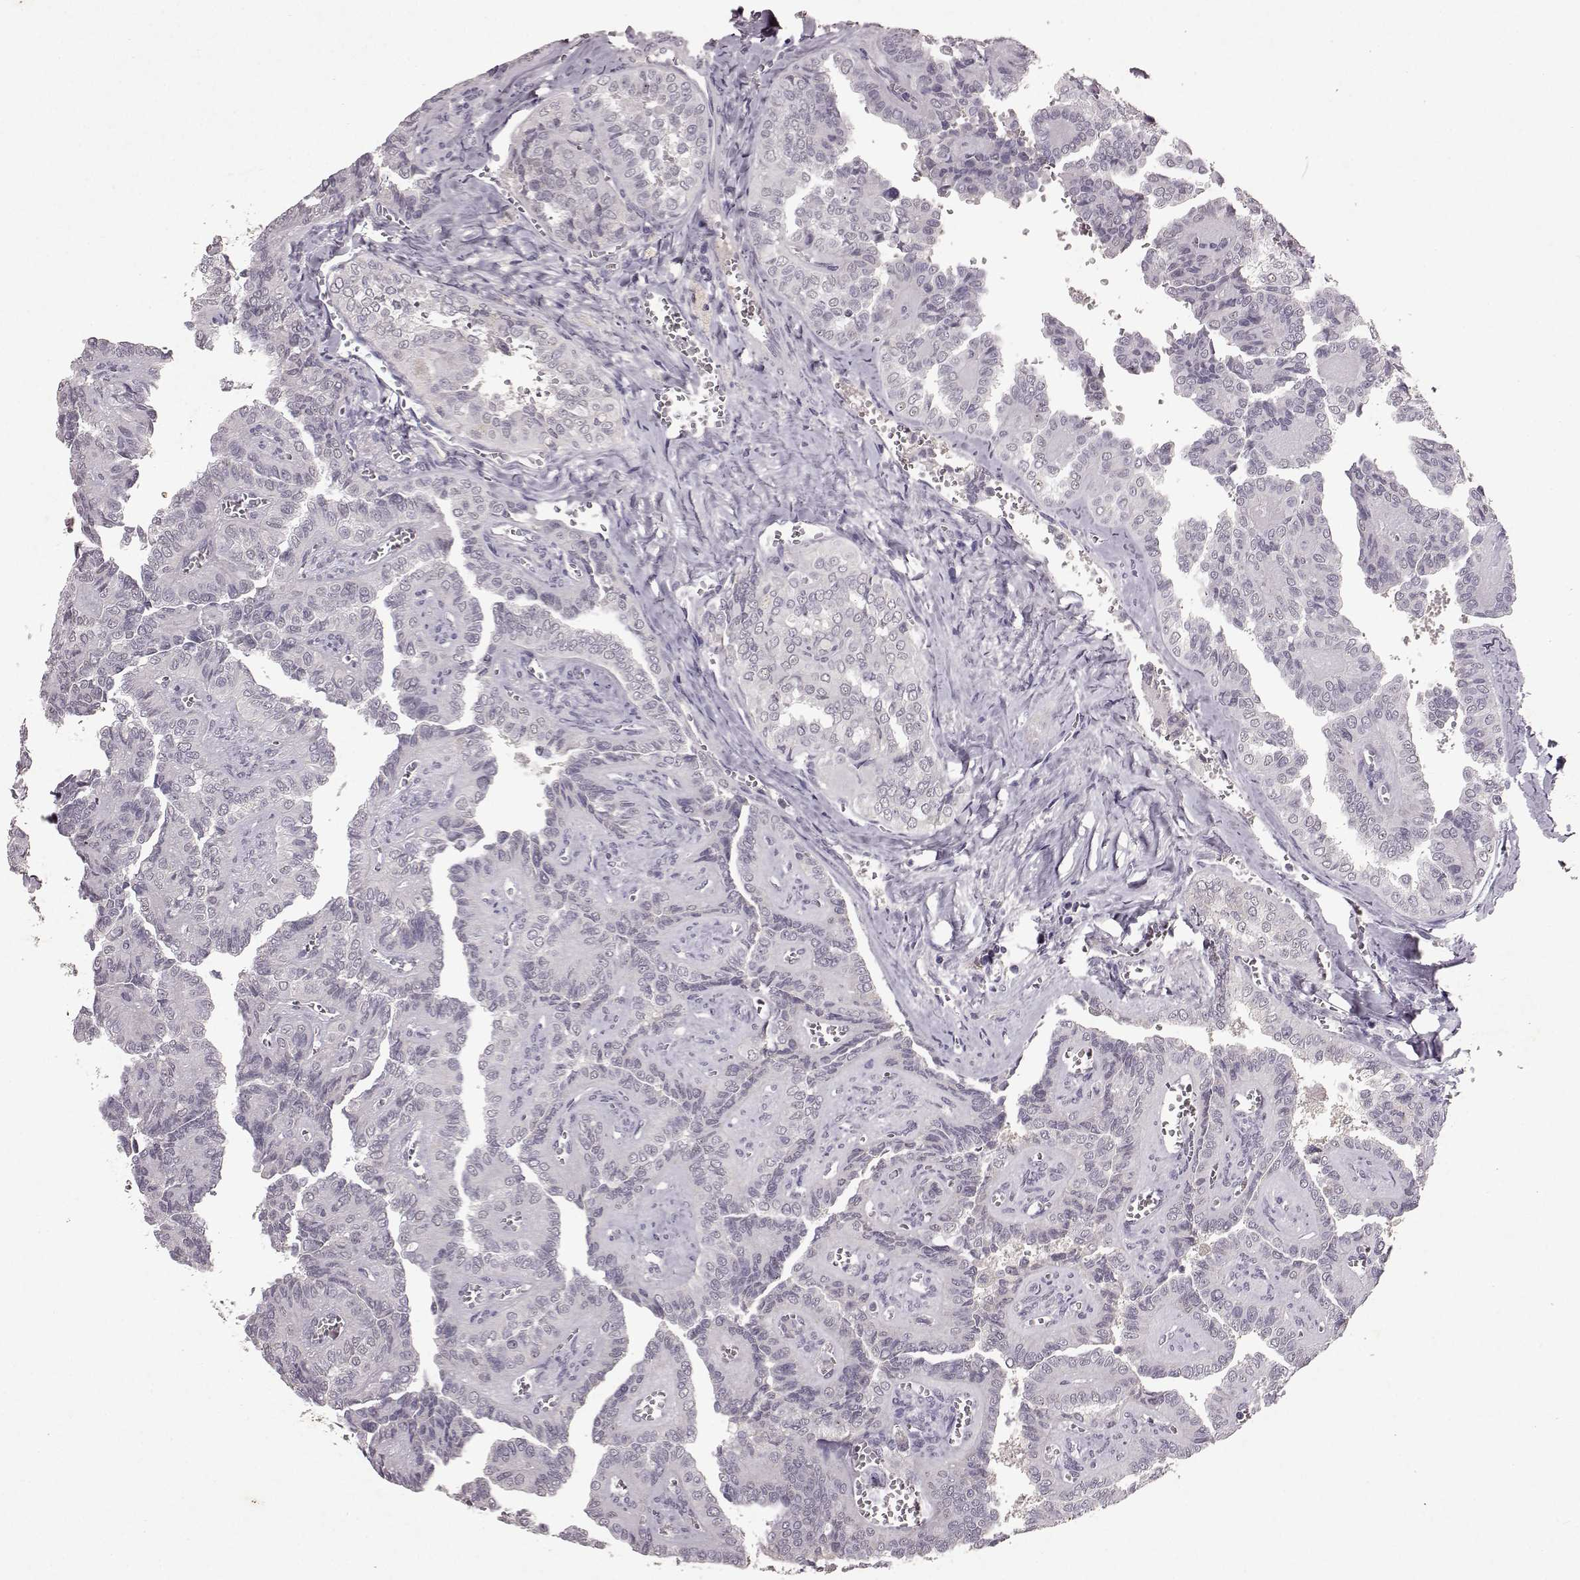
{"staining": {"intensity": "negative", "quantity": "none", "location": "none"}, "tissue": "thyroid cancer", "cell_type": "Tumor cells", "image_type": "cancer", "snomed": [{"axis": "morphology", "description": "Papillary adenocarcinoma, NOS"}, {"axis": "topography", "description": "Thyroid gland"}], "caption": "Tumor cells are negative for brown protein staining in thyroid papillary adenocarcinoma.", "gene": "FRRS1L", "patient": {"sex": "female", "age": 41}}